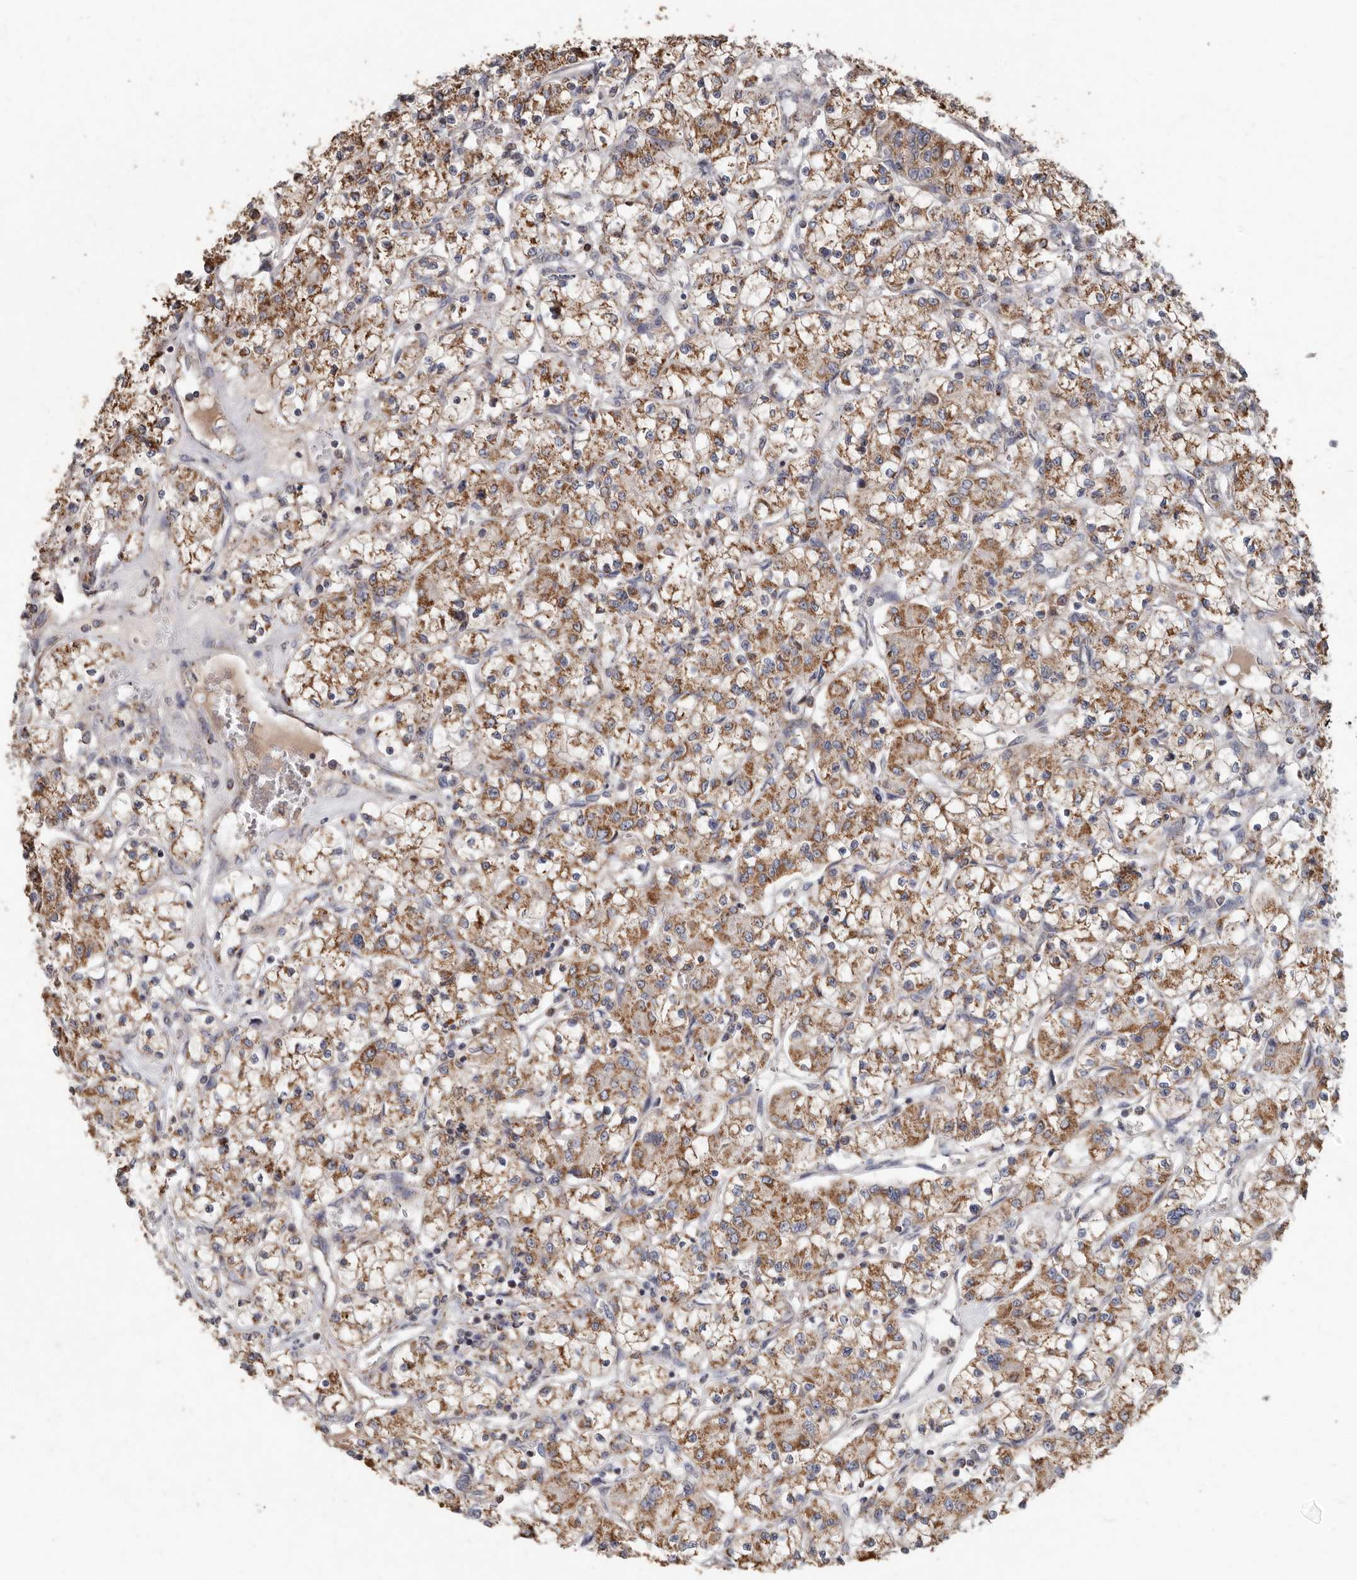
{"staining": {"intensity": "moderate", "quantity": ">75%", "location": "cytoplasmic/membranous"}, "tissue": "renal cancer", "cell_type": "Tumor cells", "image_type": "cancer", "snomed": [{"axis": "morphology", "description": "Adenocarcinoma, NOS"}, {"axis": "topography", "description": "Kidney"}], "caption": "A micrograph showing moderate cytoplasmic/membranous positivity in approximately >75% of tumor cells in adenocarcinoma (renal), as visualized by brown immunohistochemical staining.", "gene": "KIF26B", "patient": {"sex": "female", "age": 59}}